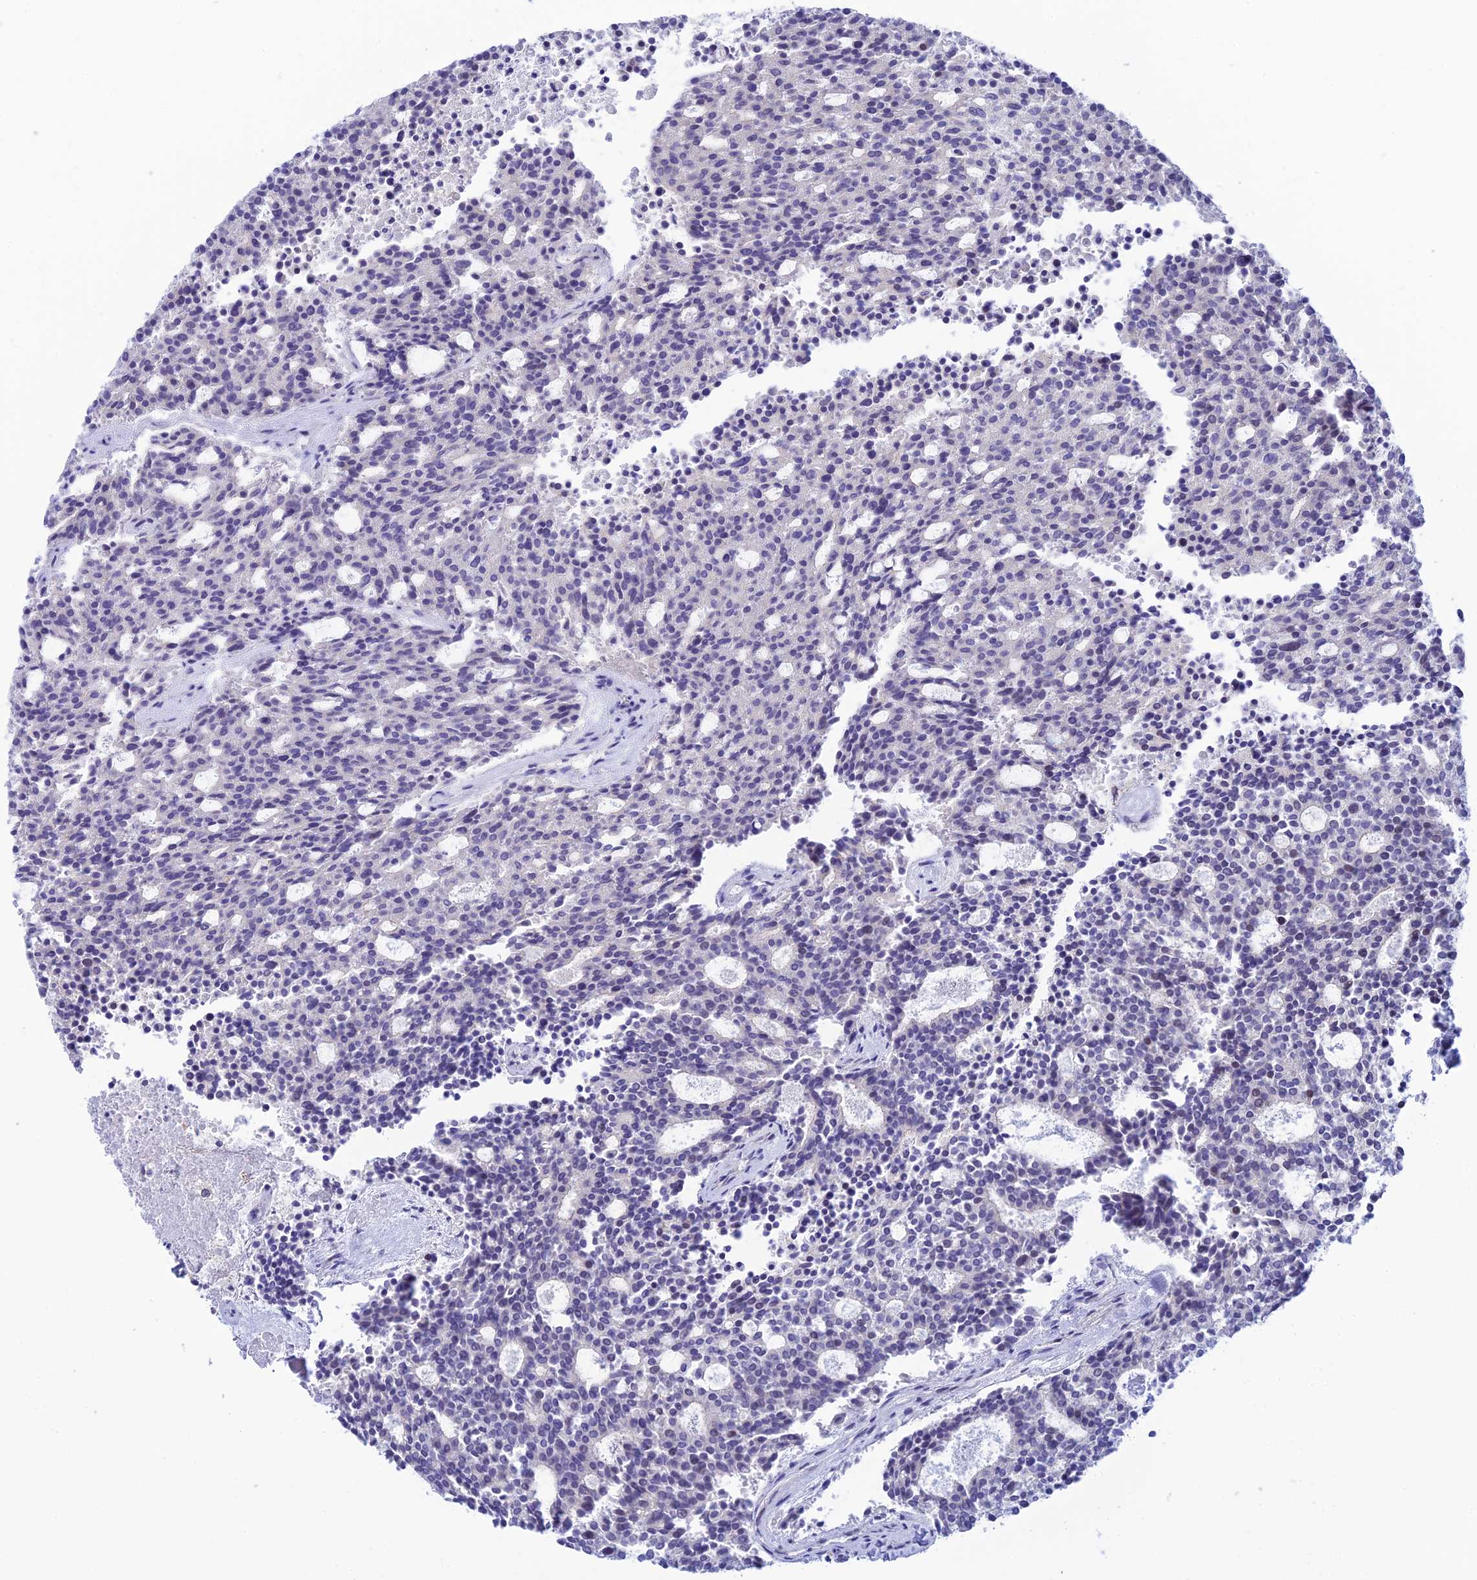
{"staining": {"intensity": "negative", "quantity": "none", "location": "none"}, "tissue": "carcinoid", "cell_type": "Tumor cells", "image_type": "cancer", "snomed": [{"axis": "morphology", "description": "Carcinoid, malignant, NOS"}, {"axis": "topography", "description": "Pancreas"}], "caption": "DAB (3,3'-diaminobenzidine) immunohistochemical staining of human malignant carcinoid displays no significant staining in tumor cells.", "gene": "RASGEF1B", "patient": {"sex": "female", "age": 54}}